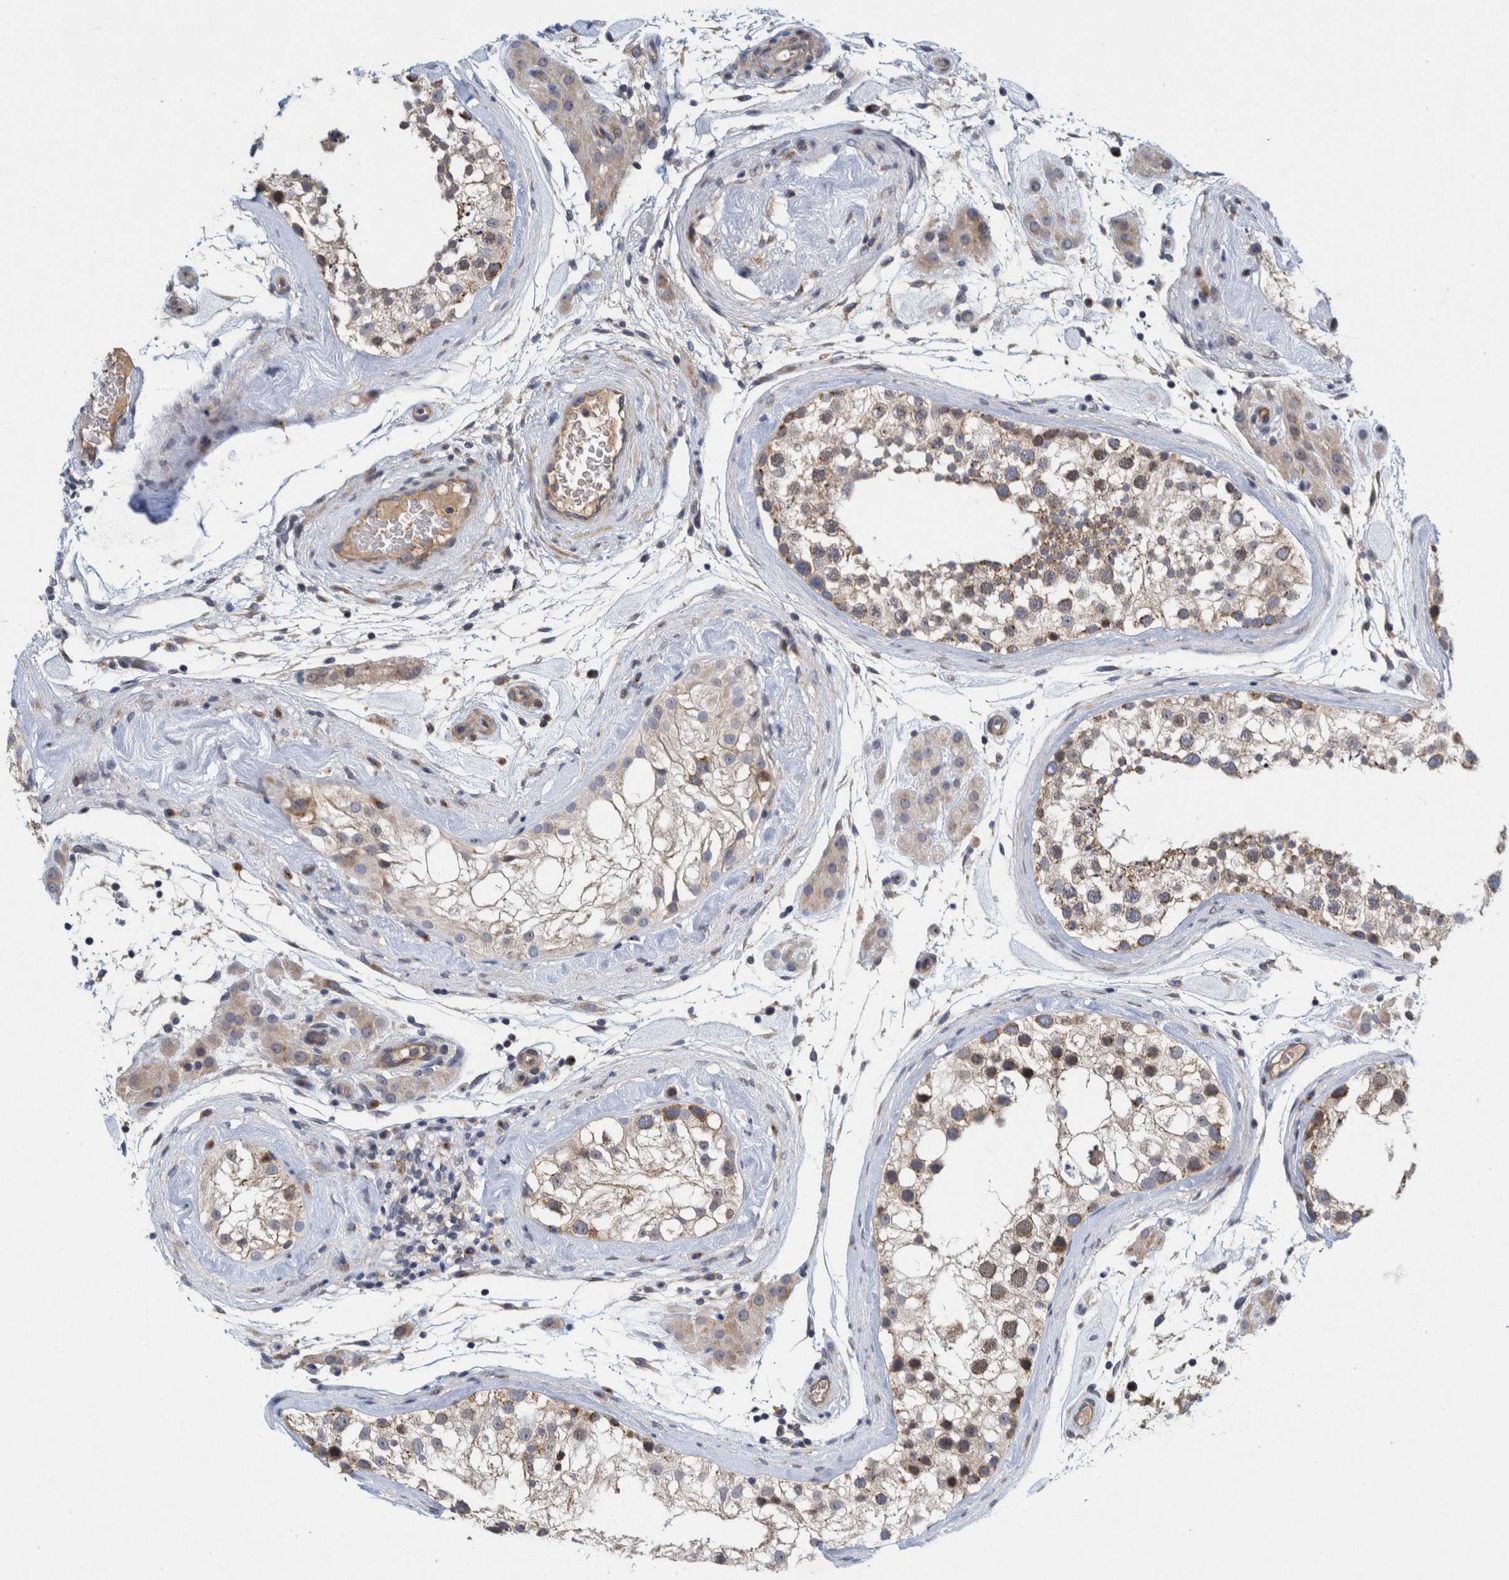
{"staining": {"intensity": "moderate", "quantity": "25%-75%", "location": "cytoplasmic/membranous"}, "tissue": "testis", "cell_type": "Cells in seminiferous ducts", "image_type": "normal", "snomed": [{"axis": "morphology", "description": "Normal tissue, NOS"}, {"axis": "topography", "description": "Testis"}], "caption": "The immunohistochemical stain shows moderate cytoplasmic/membranous staining in cells in seminiferous ducts of benign testis. (DAB = brown stain, brightfield microscopy at high magnification).", "gene": "ZNF324B", "patient": {"sex": "male", "age": 46}}